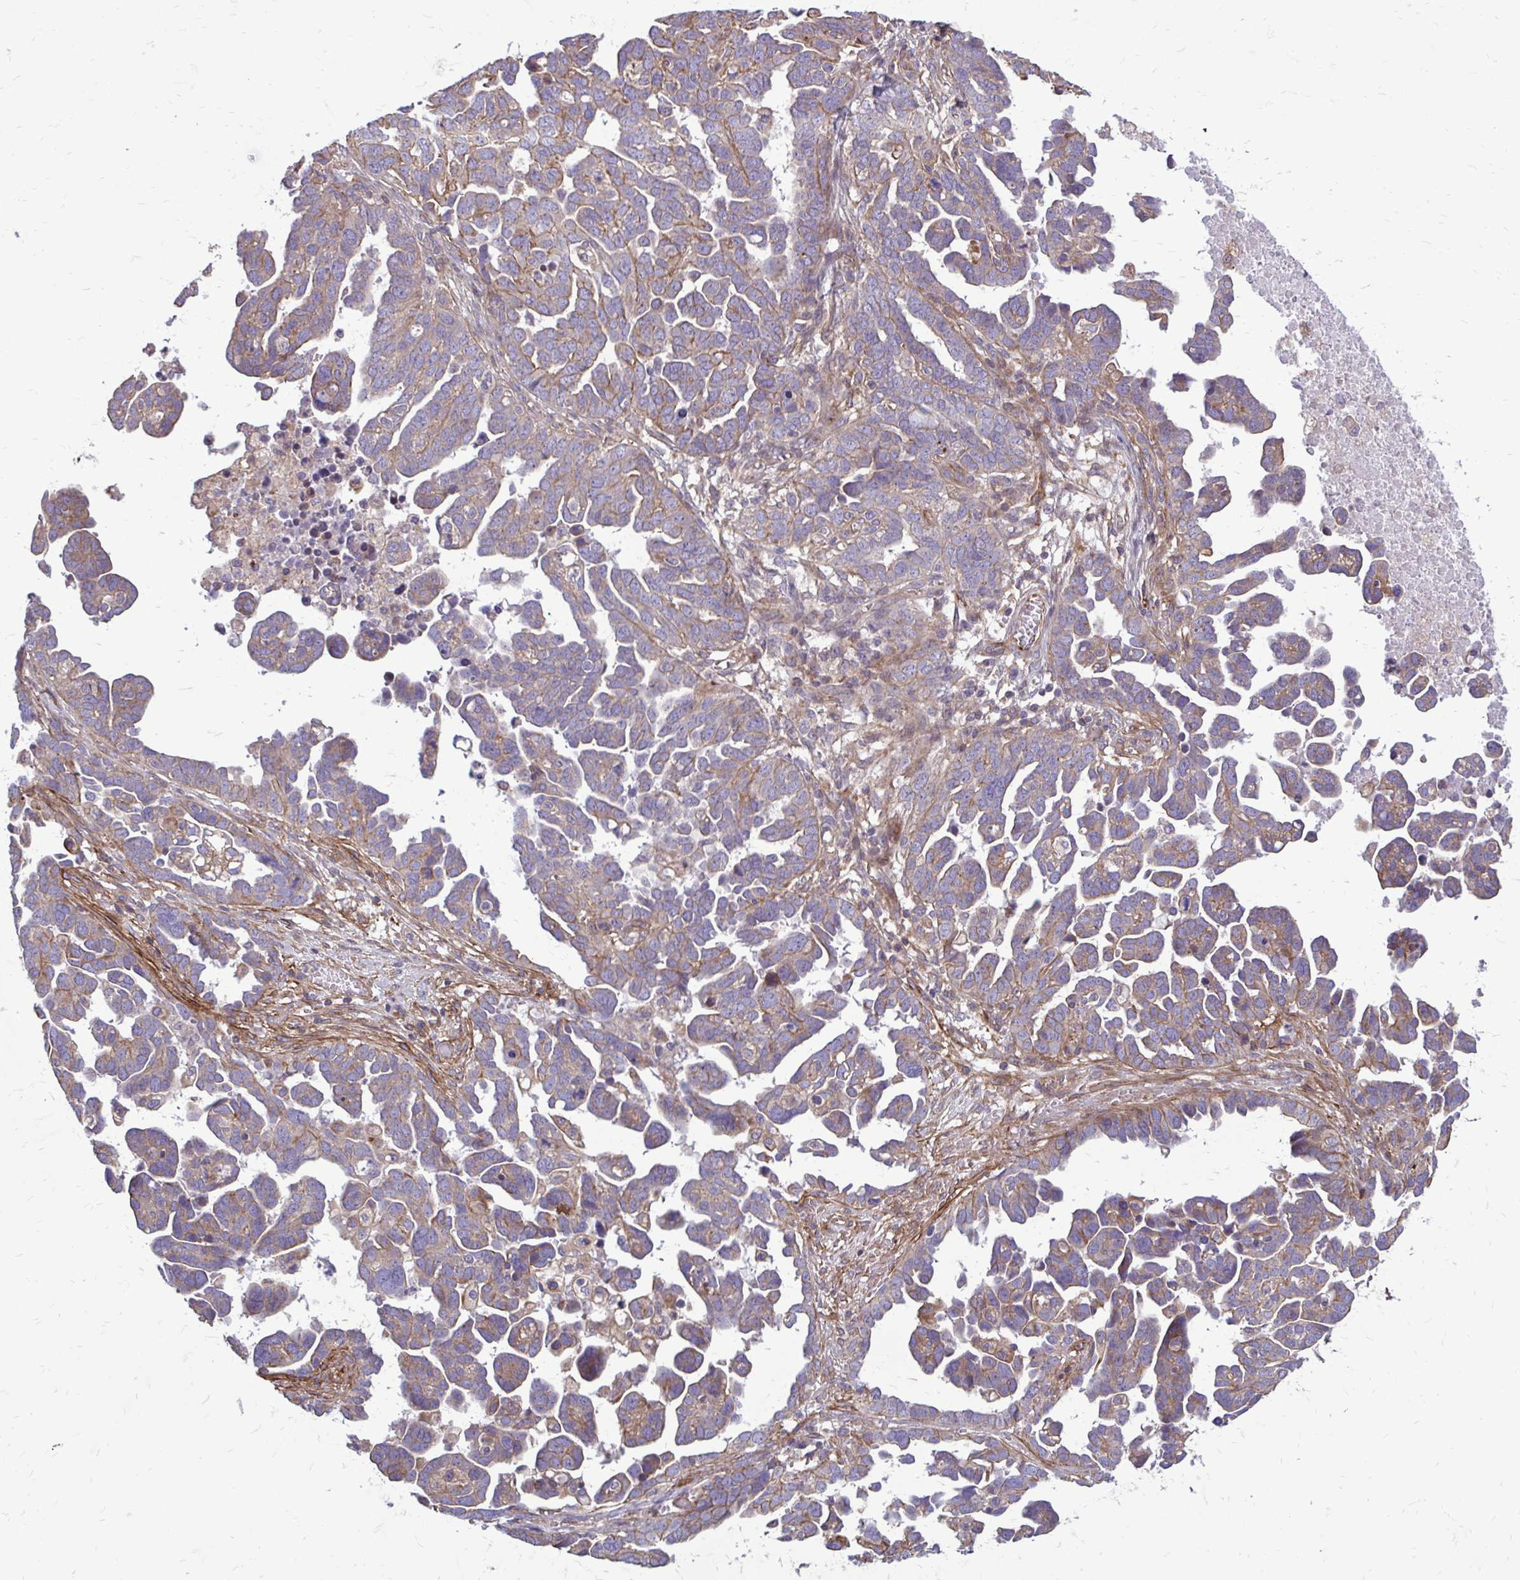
{"staining": {"intensity": "weak", "quantity": "25%-75%", "location": "cytoplasmic/membranous"}, "tissue": "ovarian cancer", "cell_type": "Tumor cells", "image_type": "cancer", "snomed": [{"axis": "morphology", "description": "Cystadenocarcinoma, serous, NOS"}, {"axis": "topography", "description": "Ovary"}], "caption": "Brown immunohistochemical staining in human ovarian cancer reveals weak cytoplasmic/membranous expression in about 25%-75% of tumor cells. Immunohistochemistry stains the protein of interest in brown and the nuclei are stained blue.", "gene": "FAP", "patient": {"sex": "female", "age": 54}}